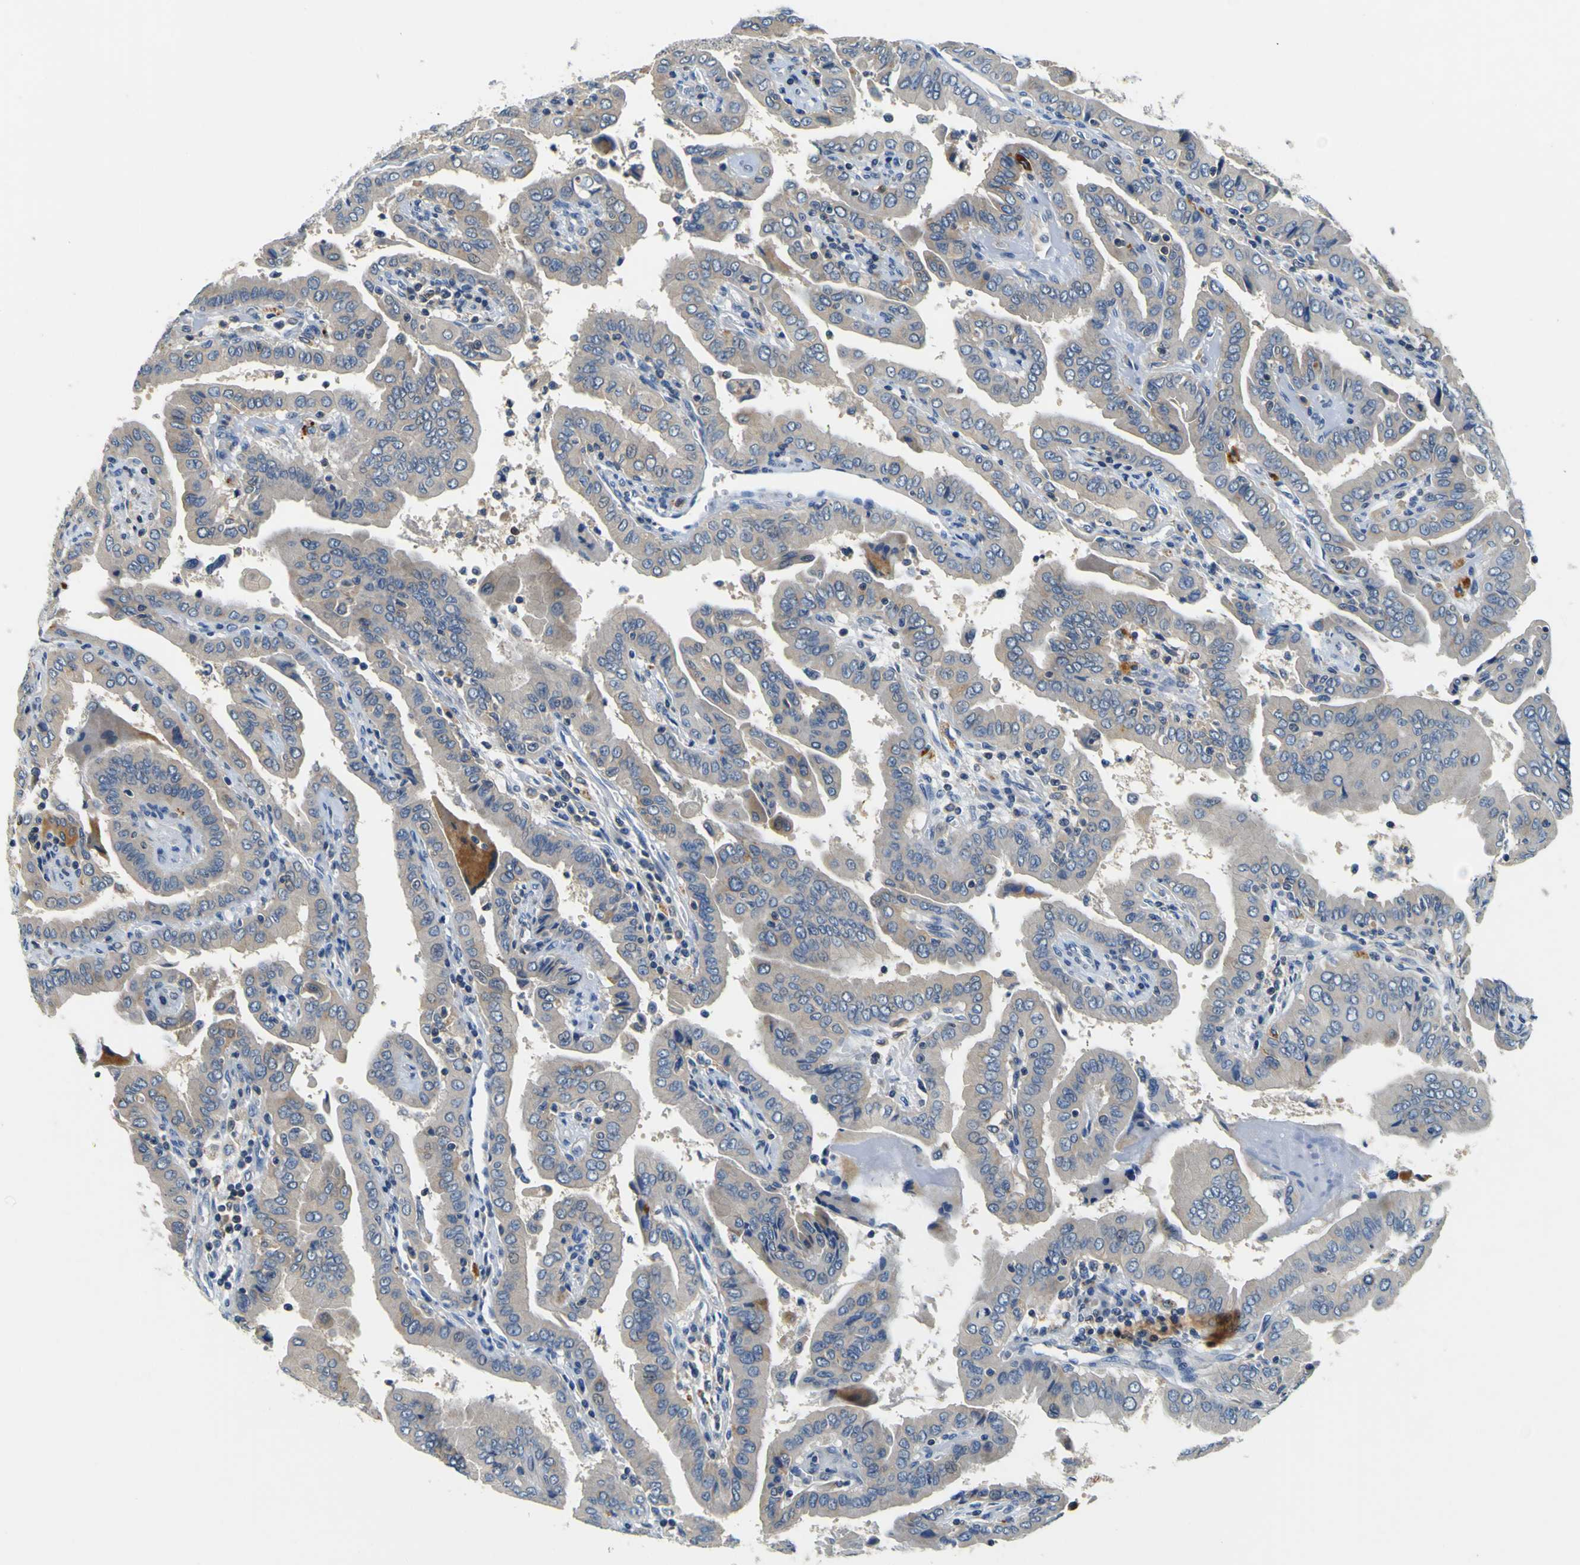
{"staining": {"intensity": "weak", "quantity": ">75%", "location": "cytoplasmic/membranous"}, "tissue": "thyroid cancer", "cell_type": "Tumor cells", "image_type": "cancer", "snomed": [{"axis": "morphology", "description": "Papillary adenocarcinoma, NOS"}, {"axis": "topography", "description": "Thyroid gland"}], "caption": "The histopathology image shows staining of thyroid cancer (papillary adenocarcinoma), revealing weak cytoplasmic/membranous protein staining (brown color) within tumor cells. (brown staining indicates protein expression, while blue staining denotes nuclei).", "gene": "TNIK", "patient": {"sex": "male", "age": 33}}